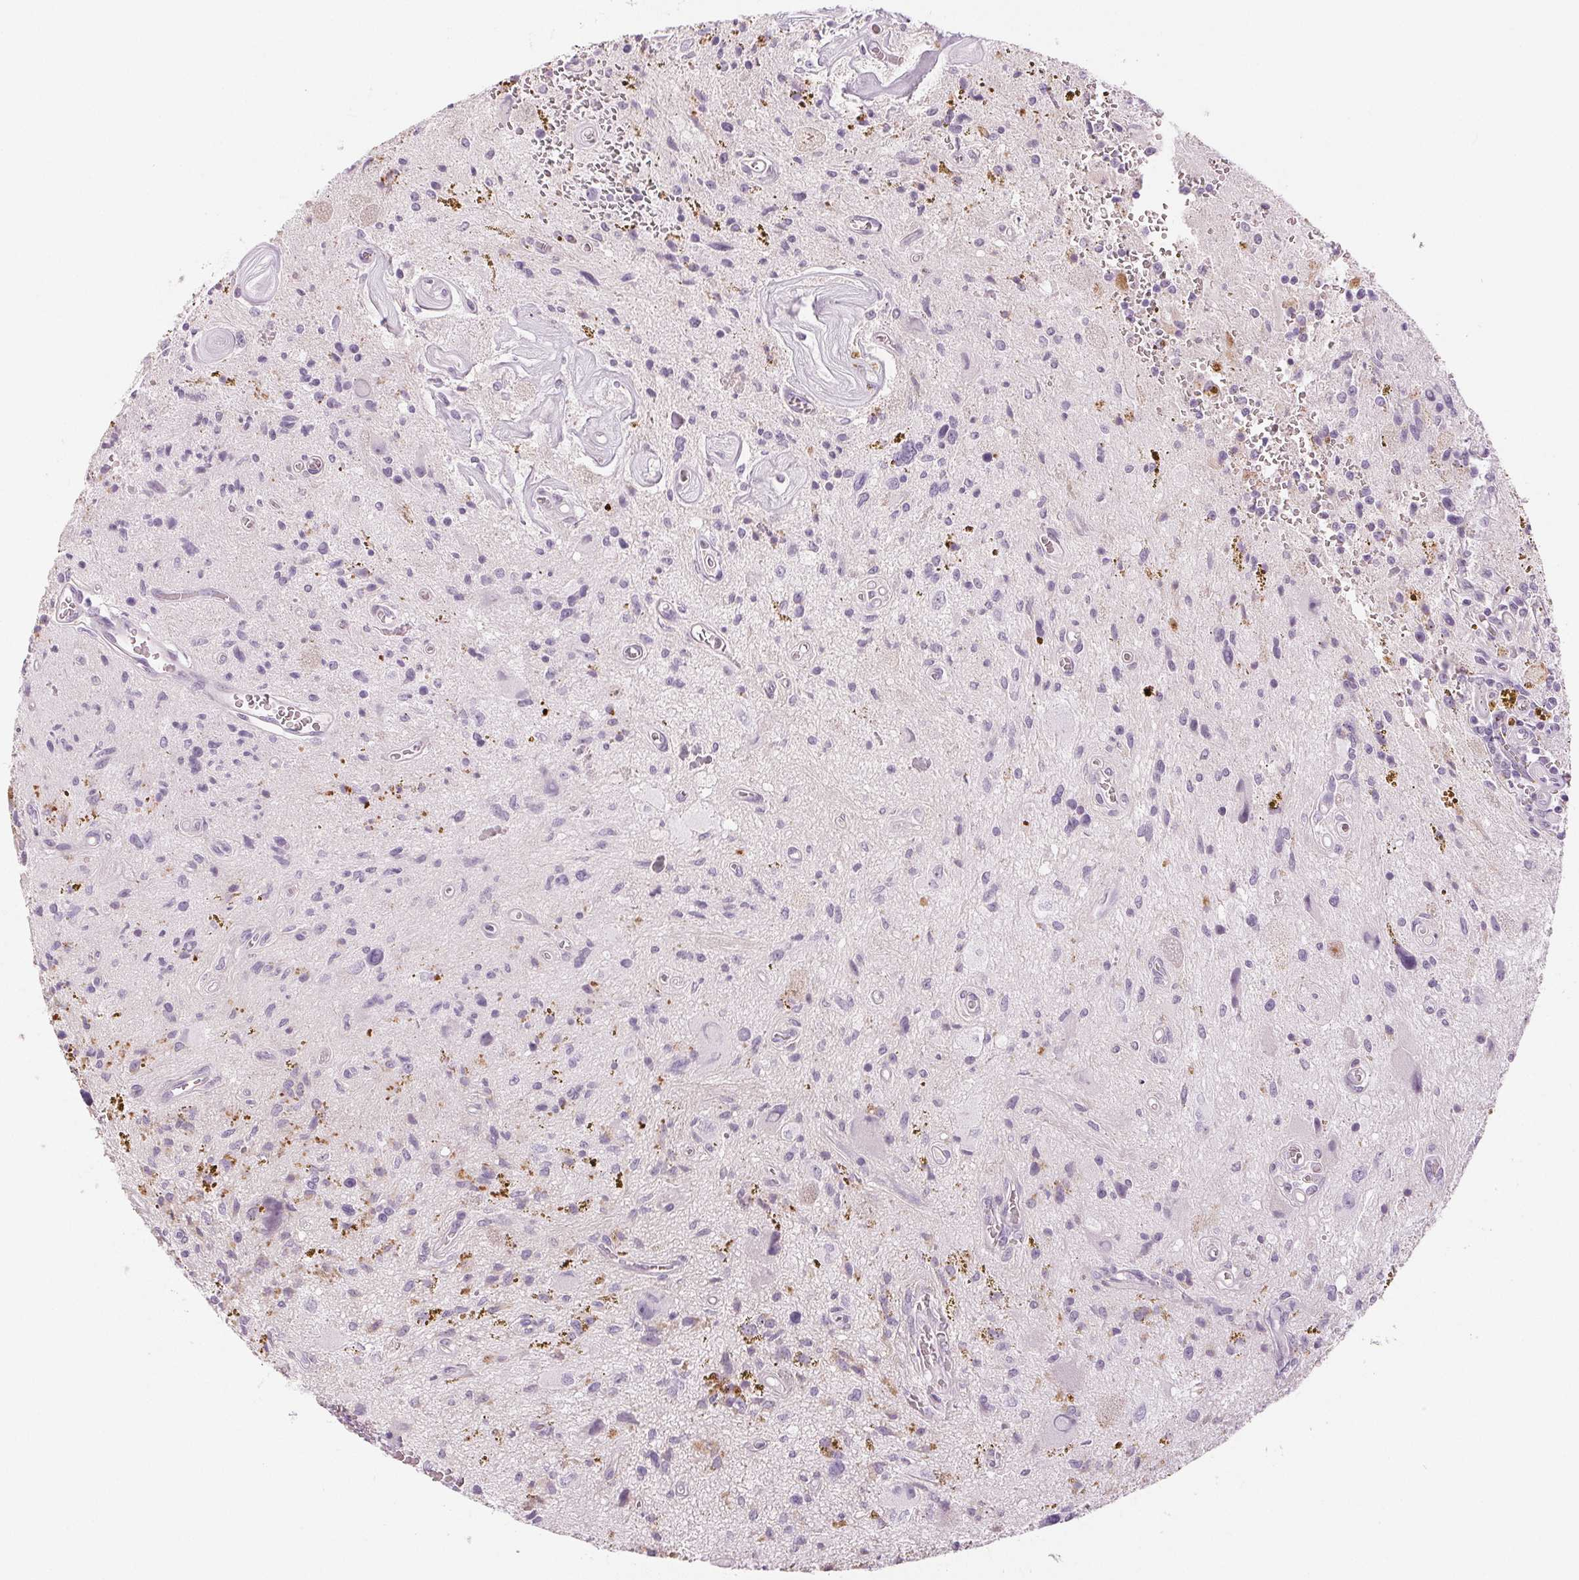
{"staining": {"intensity": "negative", "quantity": "none", "location": "none"}, "tissue": "glioma", "cell_type": "Tumor cells", "image_type": "cancer", "snomed": [{"axis": "morphology", "description": "Glioma, malignant, Low grade"}, {"axis": "topography", "description": "Cerebellum"}], "caption": "Glioma stained for a protein using immunohistochemistry reveals no positivity tumor cells.", "gene": "EHHADH", "patient": {"sex": "female", "age": 14}}